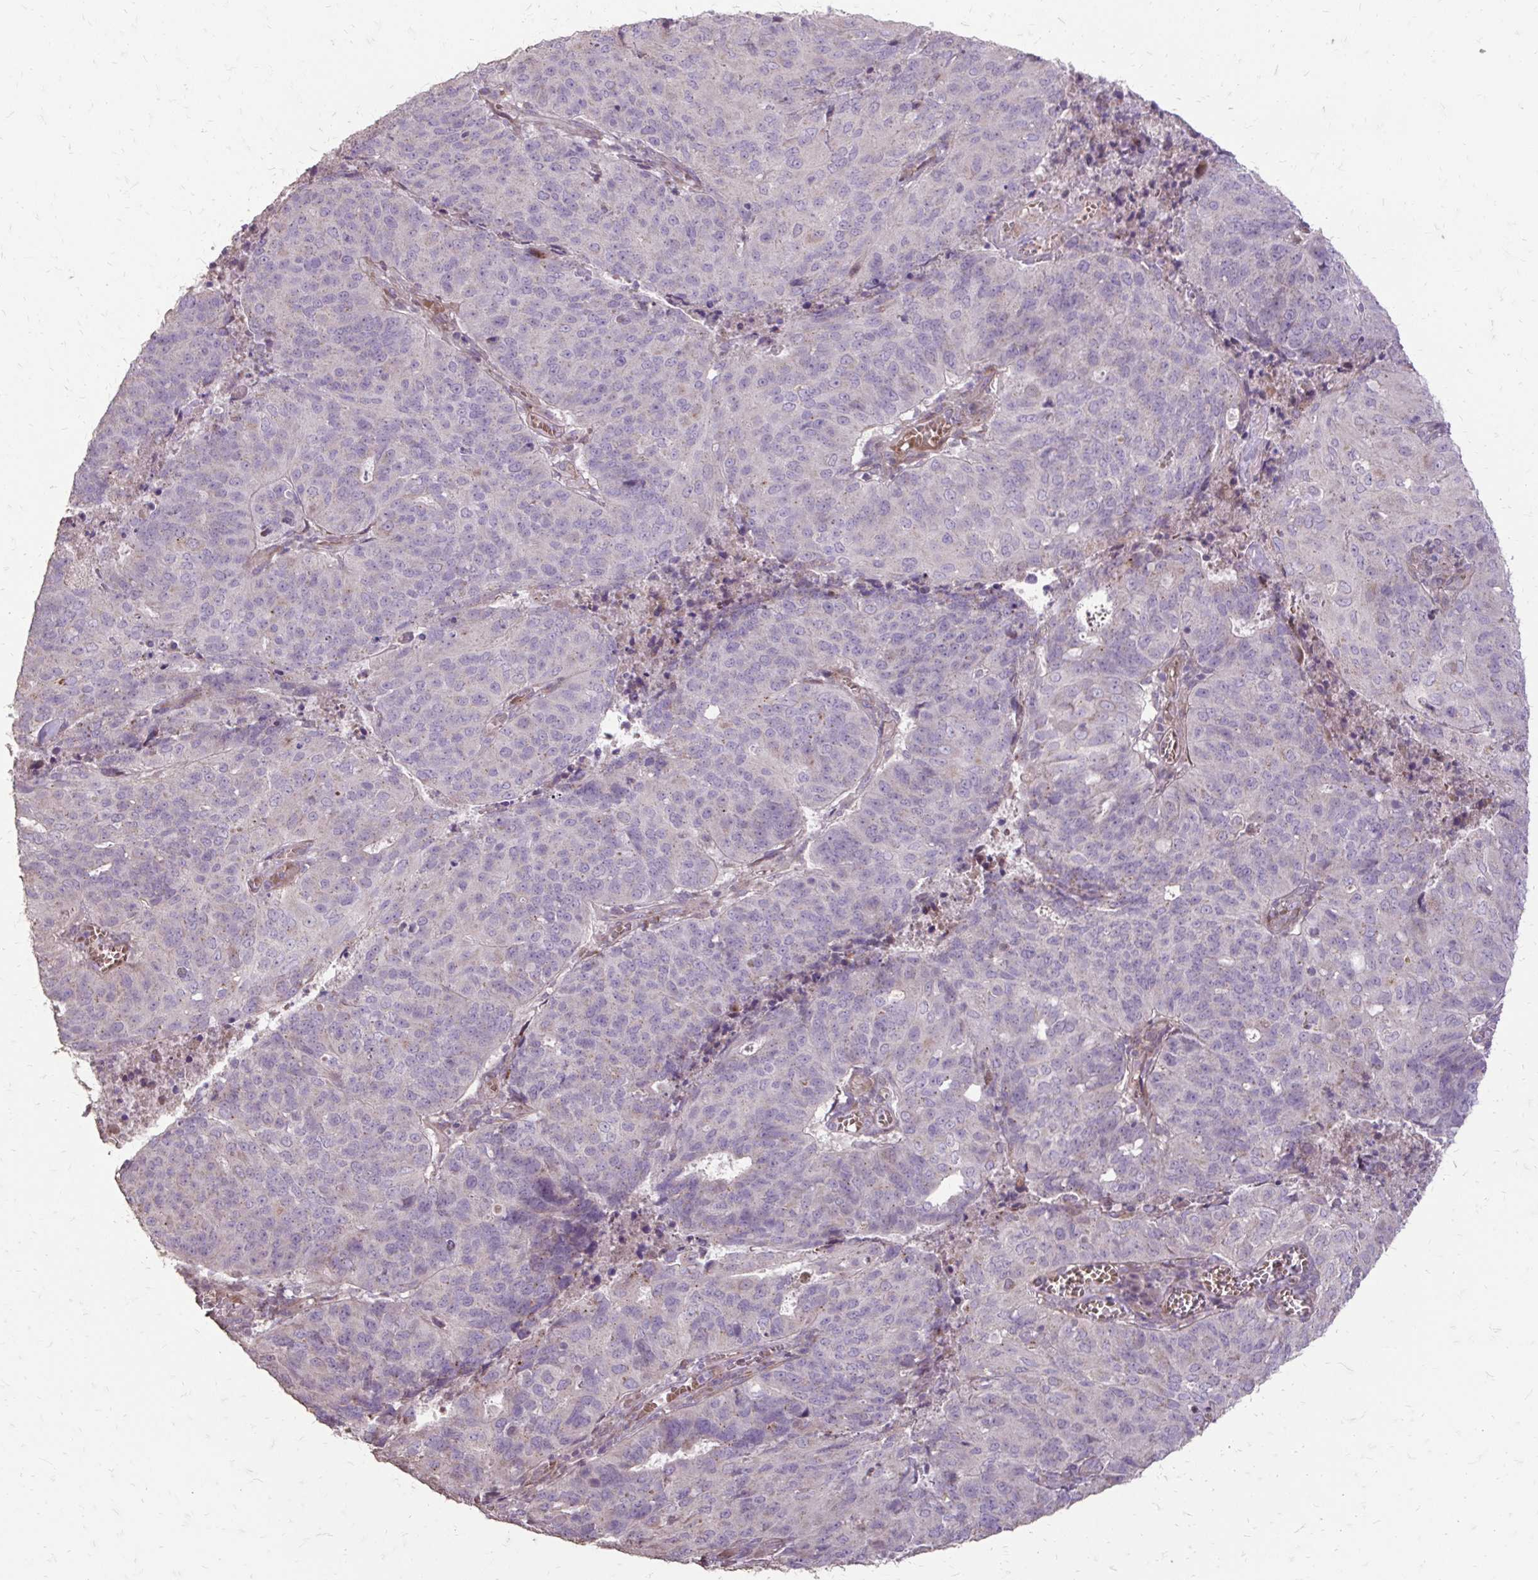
{"staining": {"intensity": "negative", "quantity": "none", "location": "none"}, "tissue": "endometrial cancer", "cell_type": "Tumor cells", "image_type": "cancer", "snomed": [{"axis": "morphology", "description": "Adenocarcinoma, NOS"}, {"axis": "topography", "description": "Endometrium"}], "caption": "Endometrial cancer (adenocarcinoma) stained for a protein using IHC demonstrates no expression tumor cells.", "gene": "MYORG", "patient": {"sex": "female", "age": 82}}